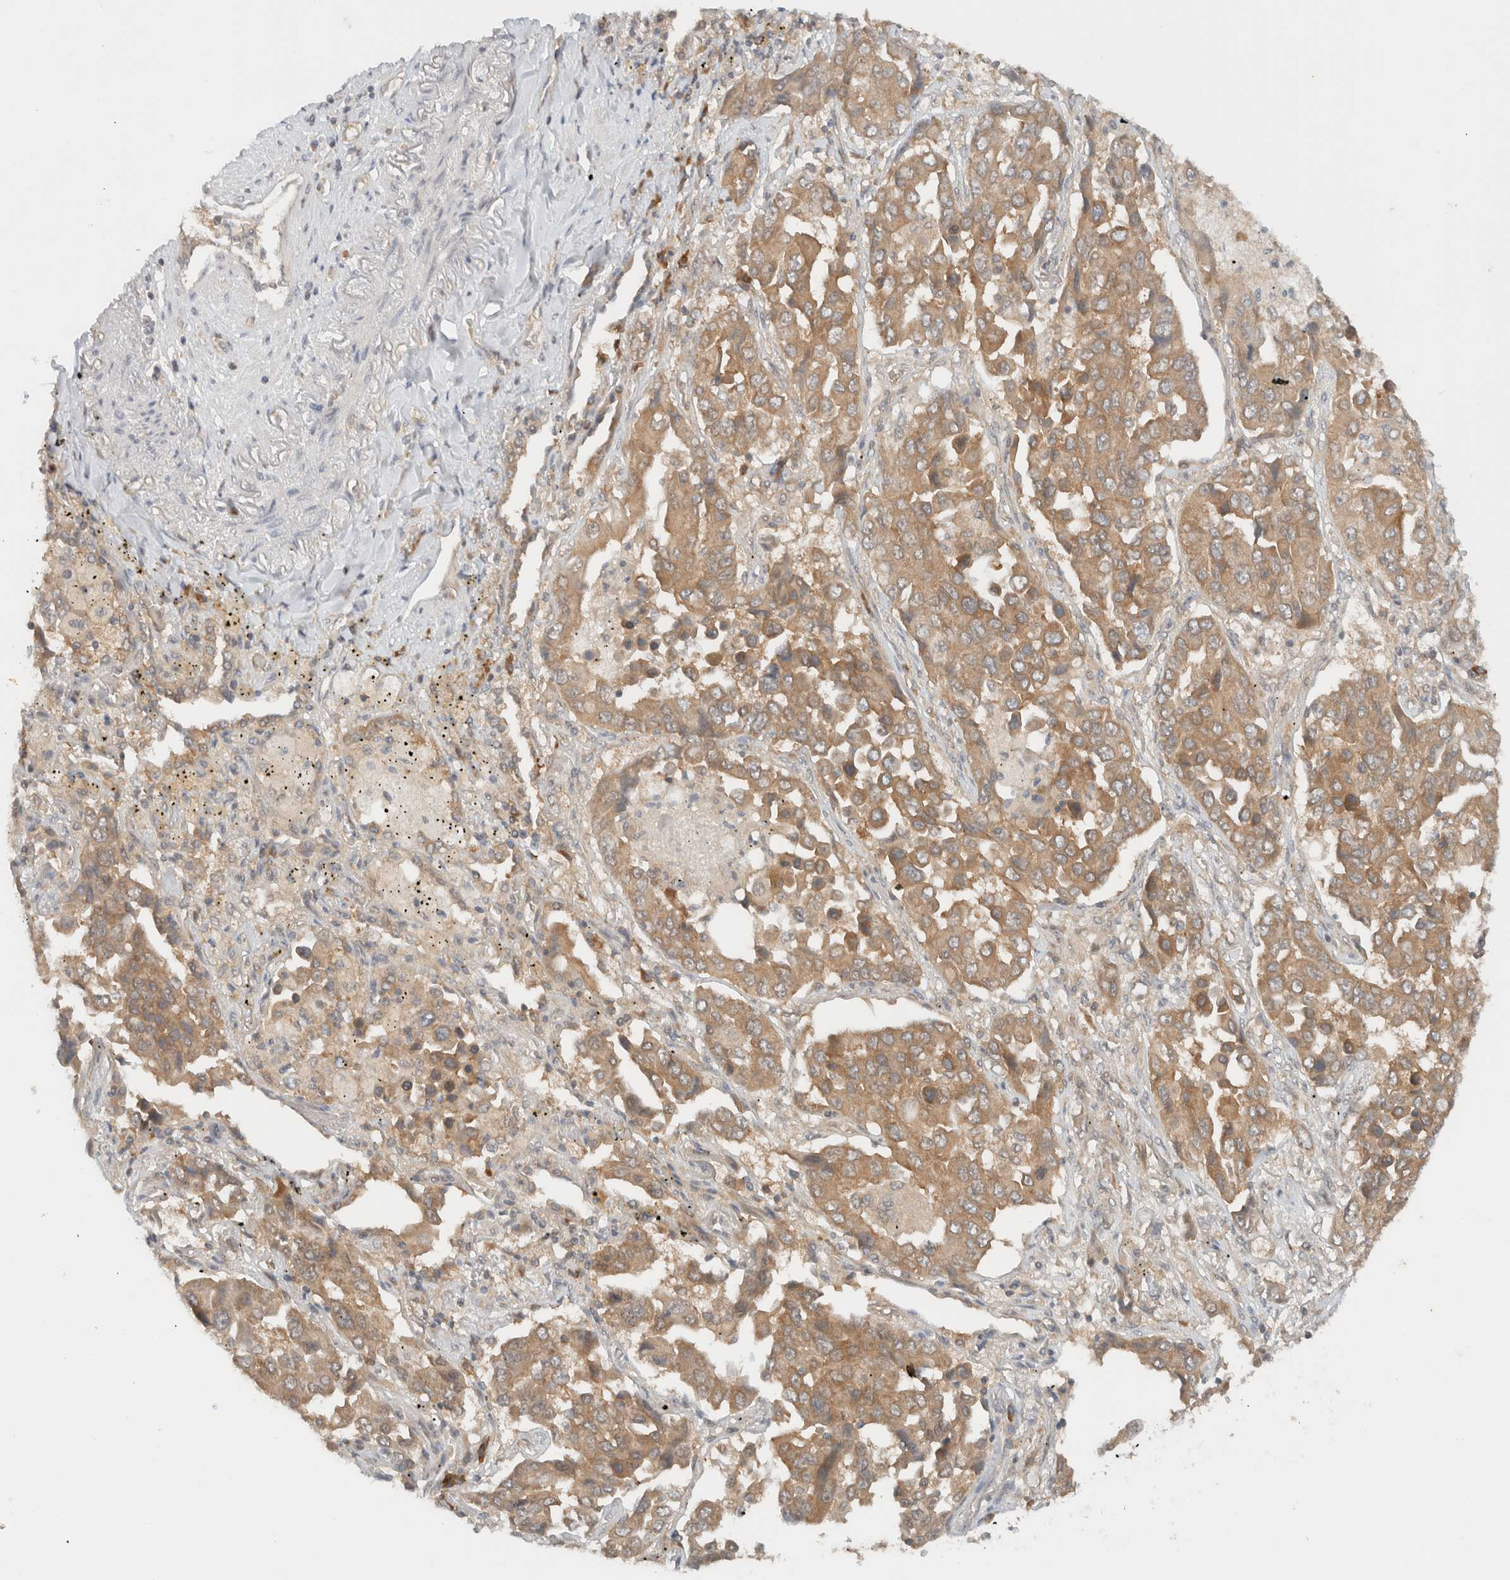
{"staining": {"intensity": "moderate", "quantity": ">75%", "location": "cytoplasmic/membranous"}, "tissue": "lung cancer", "cell_type": "Tumor cells", "image_type": "cancer", "snomed": [{"axis": "morphology", "description": "Adenocarcinoma, NOS"}, {"axis": "topography", "description": "Lung"}], "caption": "Adenocarcinoma (lung) stained with DAB (3,3'-diaminobenzidine) immunohistochemistry exhibits medium levels of moderate cytoplasmic/membranous expression in approximately >75% of tumor cells.", "gene": "ARFGEF2", "patient": {"sex": "female", "age": 65}}